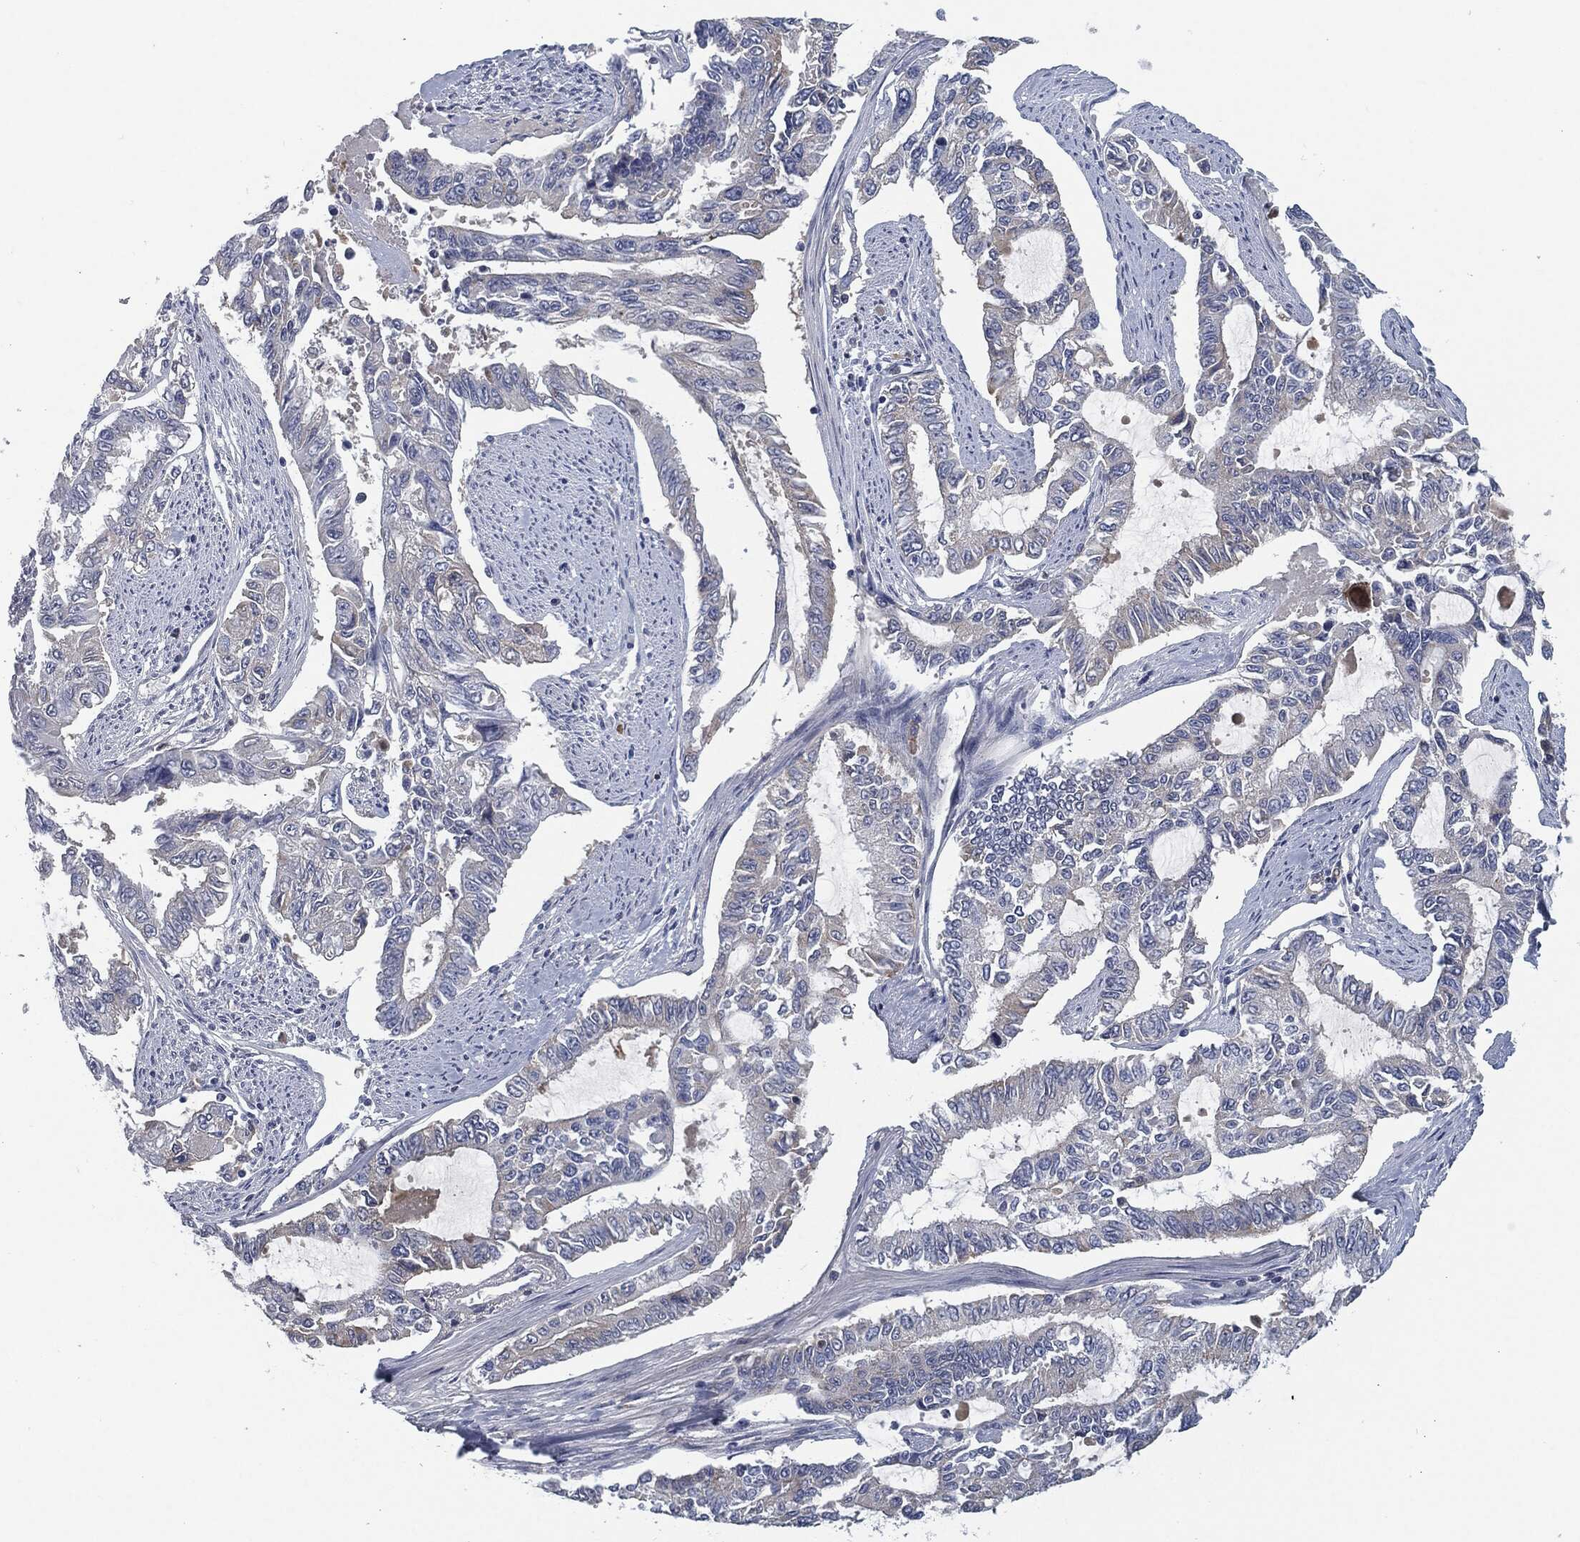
{"staining": {"intensity": "weak", "quantity": "<25%", "location": "cytoplasmic/membranous"}, "tissue": "endometrial cancer", "cell_type": "Tumor cells", "image_type": "cancer", "snomed": [{"axis": "morphology", "description": "Adenocarcinoma, NOS"}, {"axis": "topography", "description": "Uterus"}], "caption": "A histopathology image of adenocarcinoma (endometrial) stained for a protein displays no brown staining in tumor cells.", "gene": "MST1", "patient": {"sex": "female", "age": 59}}